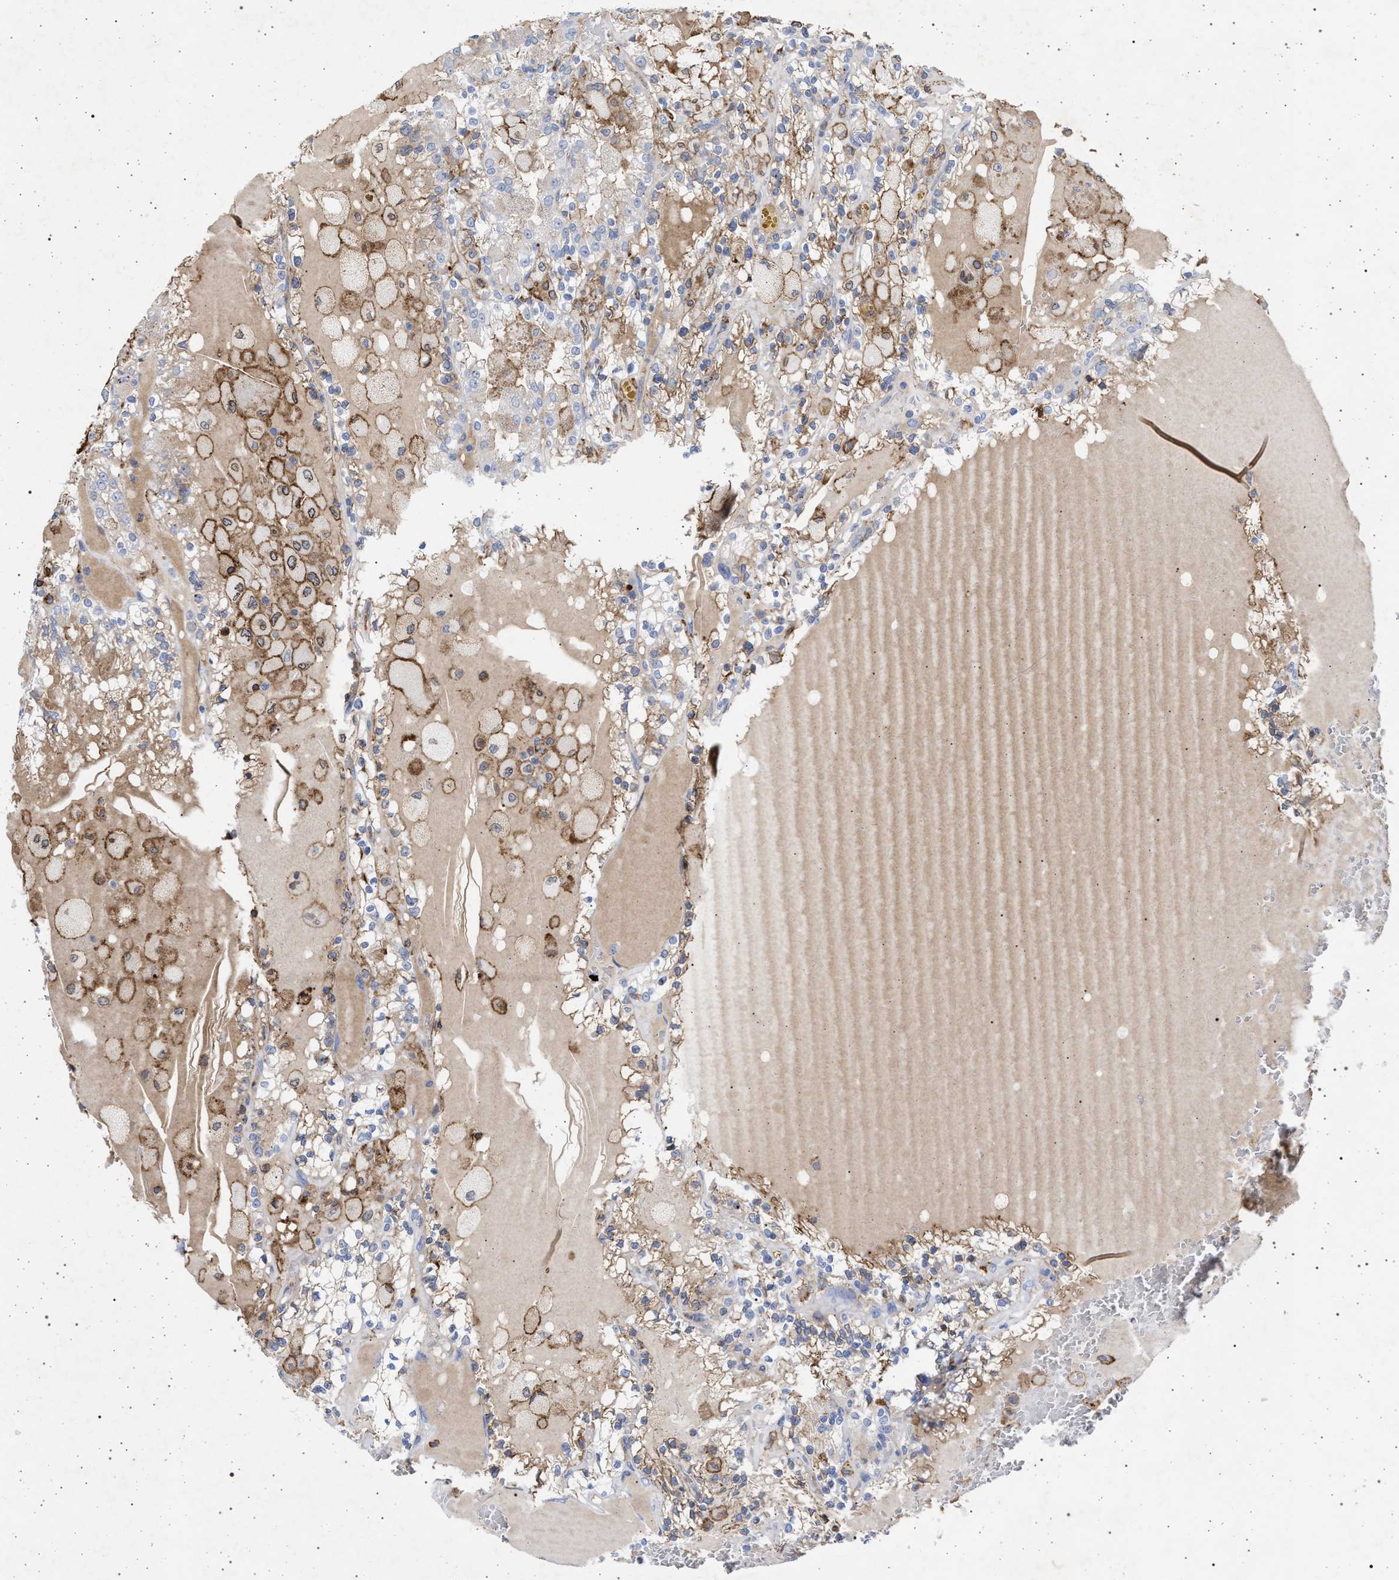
{"staining": {"intensity": "weak", "quantity": "<25%", "location": "cytoplasmic/membranous"}, "tissue": "renal cancer", "cell_type": "Tumor cells", "image_type": "cancer", "snomed": [{"axis": "morphology", "description": "Adenocarcinoma, NOS"}, {"axis": "topography", "description": "Kidney"}], "caption": "Immunohistochemistry (IHC) image of neoplastic tissue: human renal cancer stained with DAB (3,3'-diaminobenzidine) displays no significant protein staining in tumor cells.", "gene": "PLG", "patient": {"sex": "female", "age": 56}}